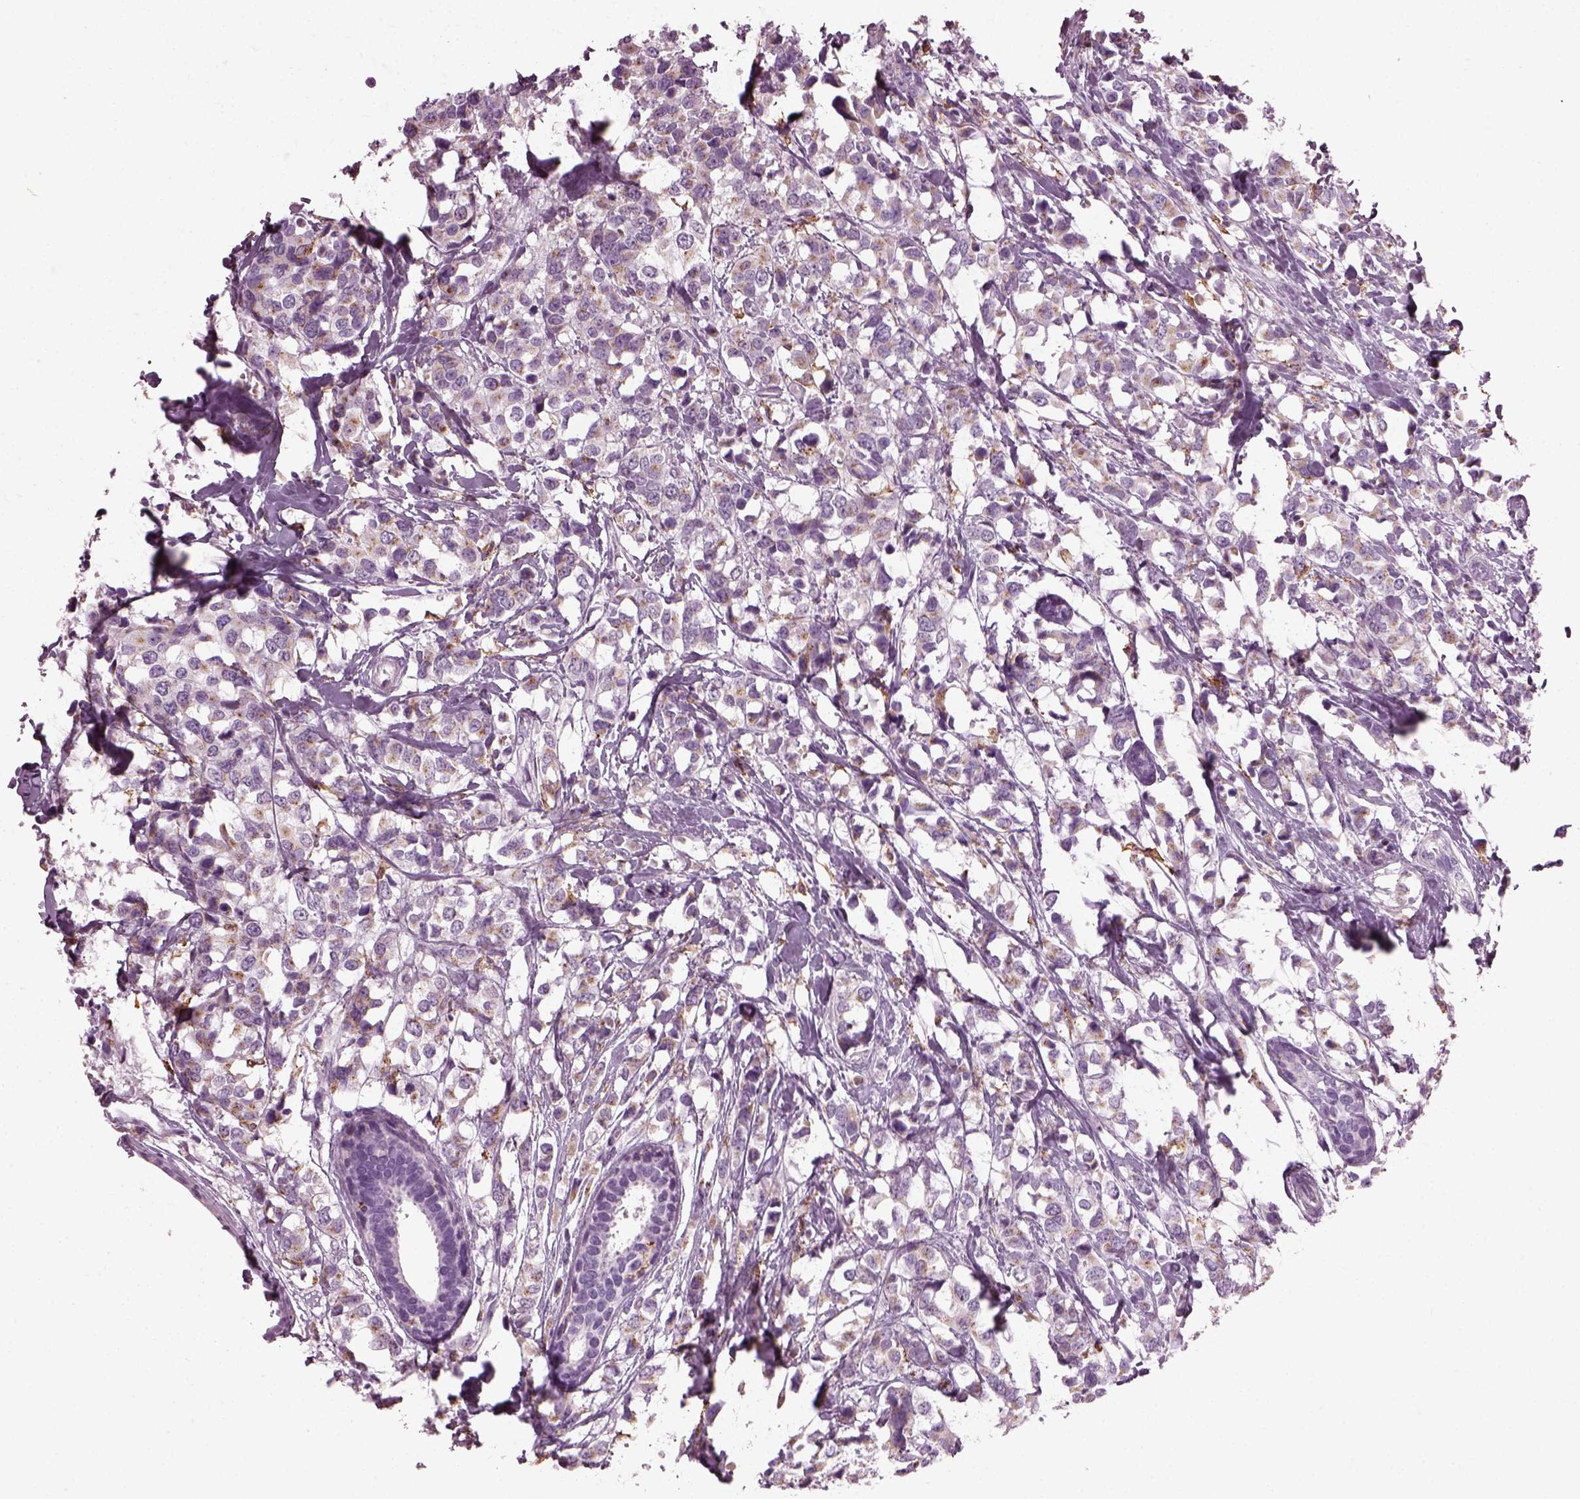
{"staining": {"intensity": "weak", "quantity": ">75%", "location": "cytoplasmic/membranous"}, "tissue": "breast cancer", "cell_type": "Tumor cells", "image_type": "cancer", "snomed": [{"axis": "morphology", "description": "Lobular carcinoma"}, {"axis": "topography", "description": "Breast"}], "caption": "Lobular carcinoma (breast) stained for a protein (brown) shows weak cytoplasmic/membranous positive positivity in approximately >75% of tumor cells.", "gene": "TMEM231", "patient": {"sex": "female", "age": 59}}